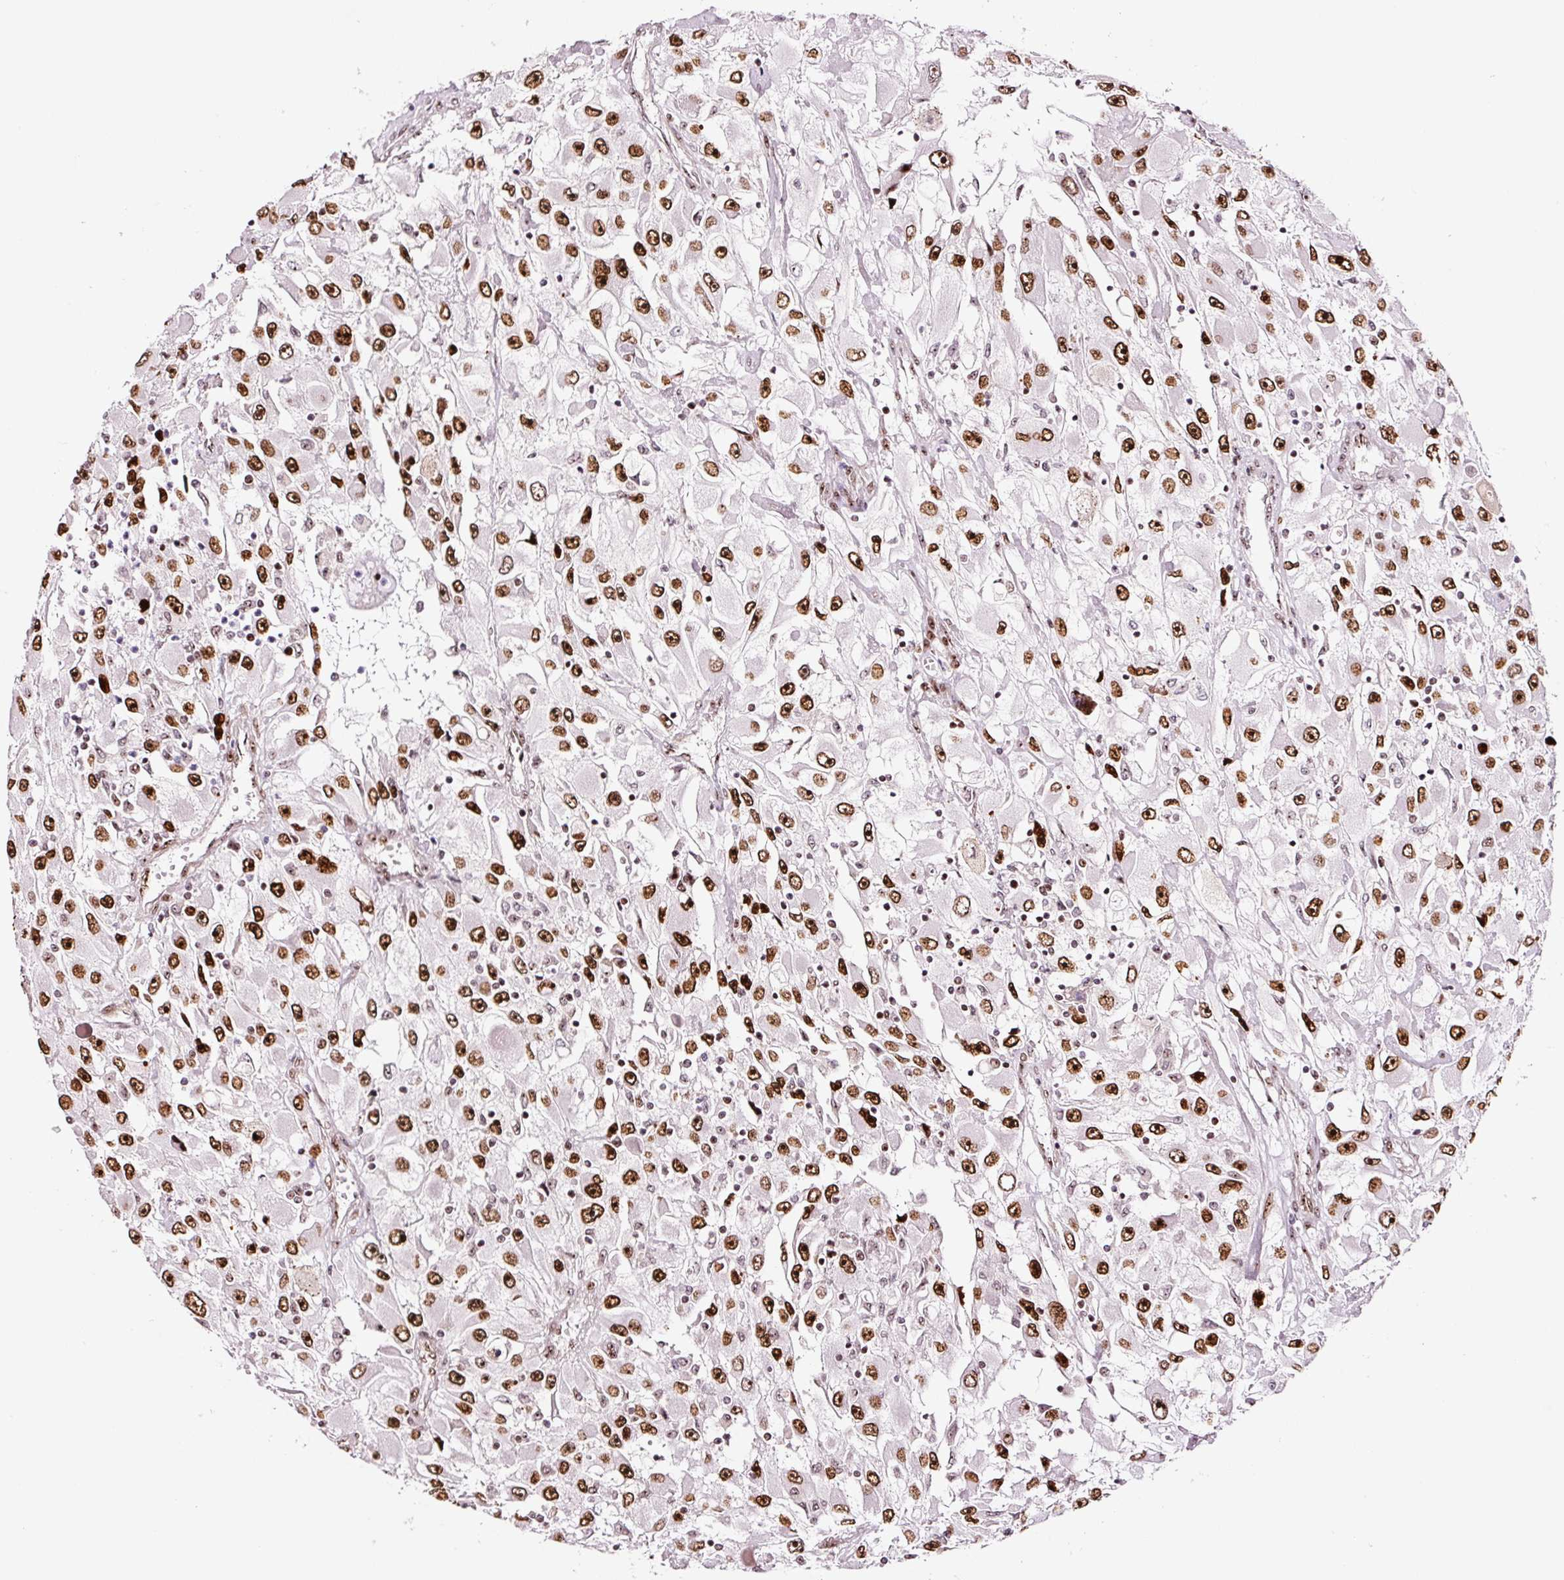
{"staining": {"intensity": "strong", "quantity": ">75%", "location": "nuclear"}, "tissue": "renal cancer", "cell_type": "Tumor cells", "image_type": "cancer", "snomed": [{"axis": "morphology", "description": "Adenocarcinoma, NOS"}, {"axis": "topography", "description": "Kidney"}], "caption": "DAB immunohistochemical staining of human renal cancer (adenocarcinoma) exhibits strong nuclear protein staining in approximately >75% of tumor cells. (DAB (3,3'-diaminobenzidine) = brown stain, brightfield microscopy at high magnification).", "gene": "GNL3", "patient": {"sex": "female", "age": 52}}